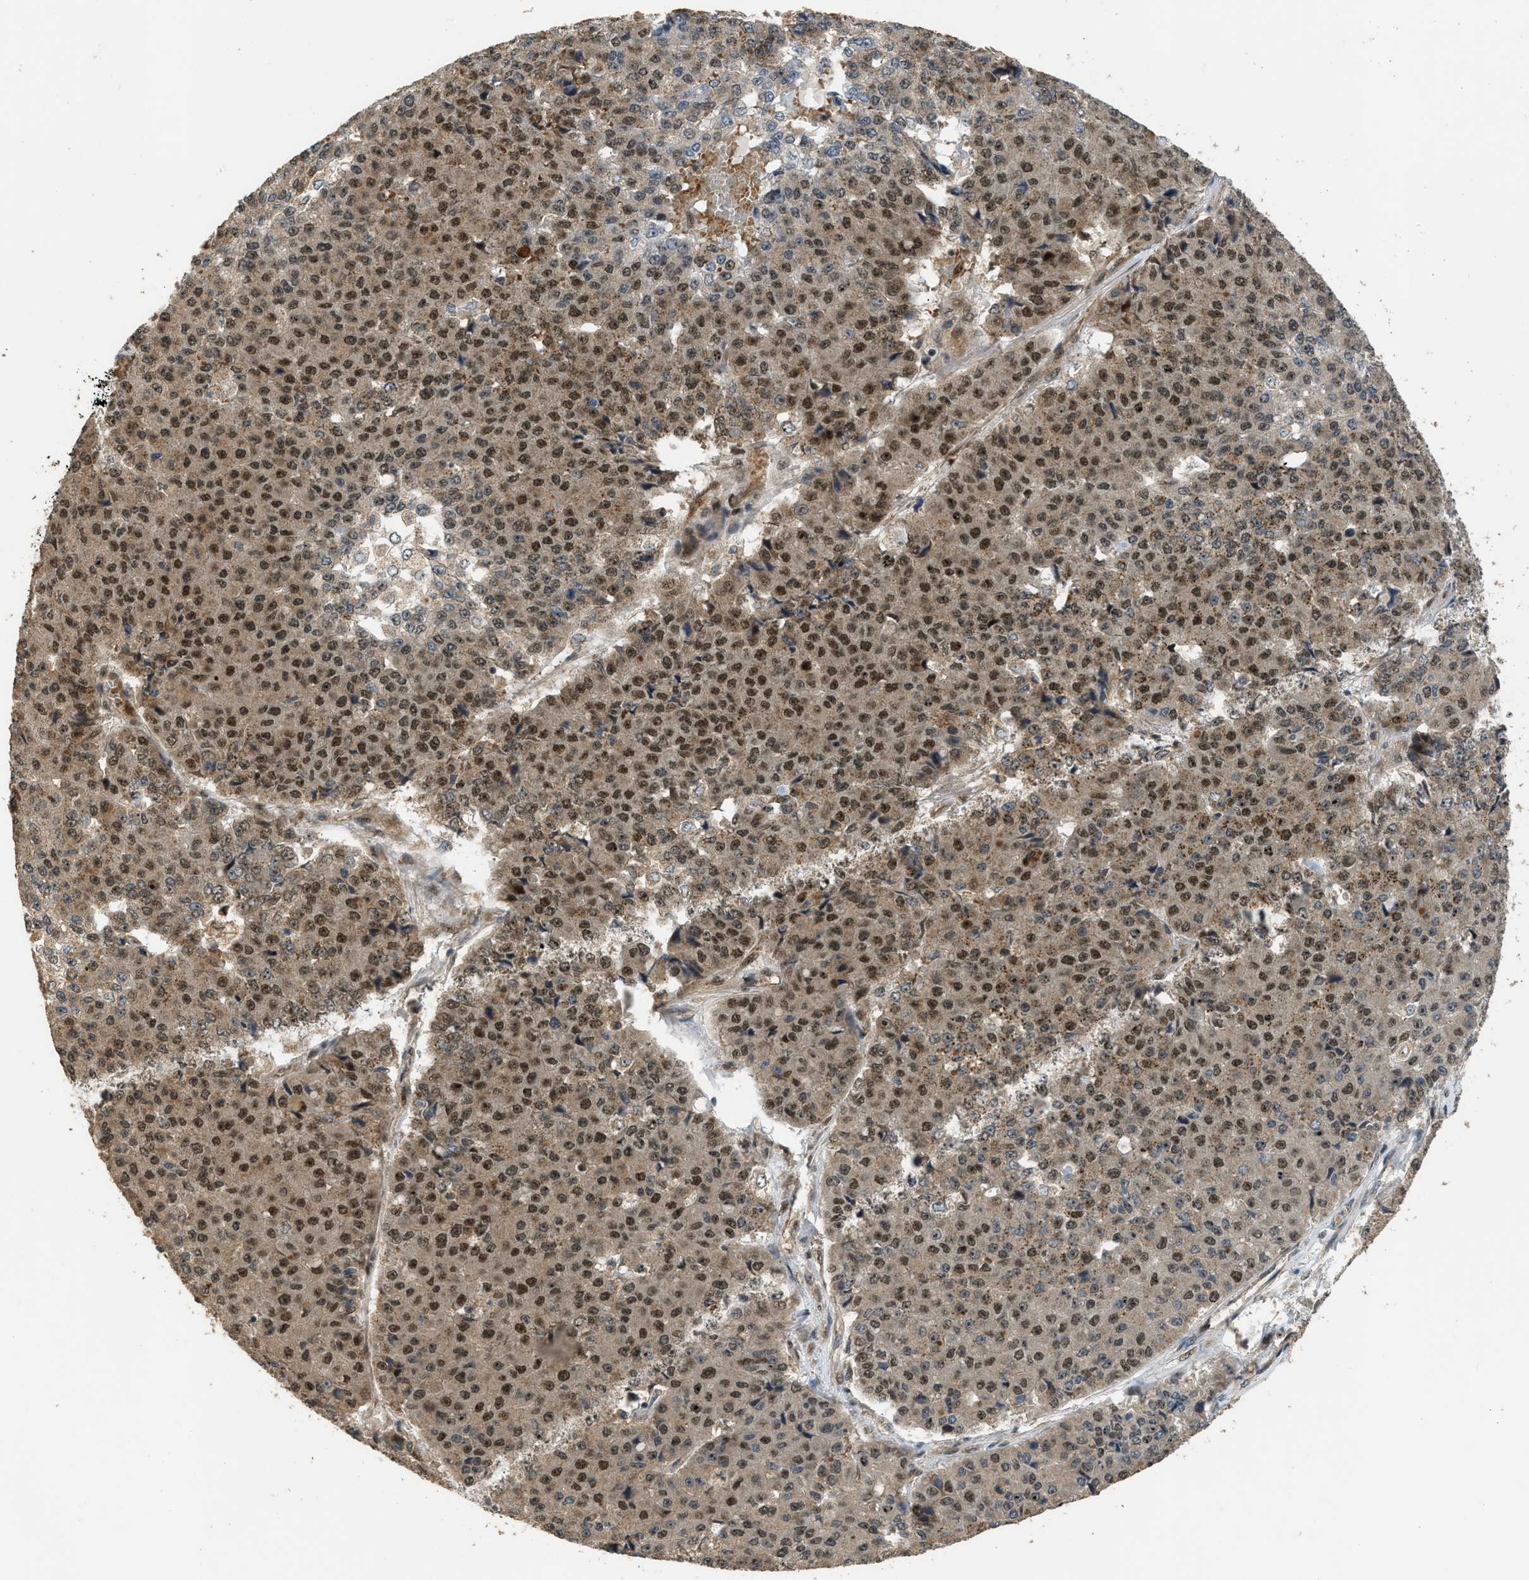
{"staining": {"intensity": "moderate", "quantity": "25%-75%", "location": "nuclear"}, "tissue": "pancreatic cancer", "cell_type": "Tumor cells", "image_type": "cancer", "snomed": [{"axis": "morphology", "description": "Adenocarcinoma, NOS"}, {"axis": "topography", "description": "Pancreas"}], "caption": "Immunohistochemistry photomicrograph of human pancreatic adenocarcinoma stained for a protein (brown), which reveals medium levels of moderate nuclear staining in approximately 25%-75% of tumor cells.", "gene": "GET1", "patient": {"sex": "male", "age": 50}}